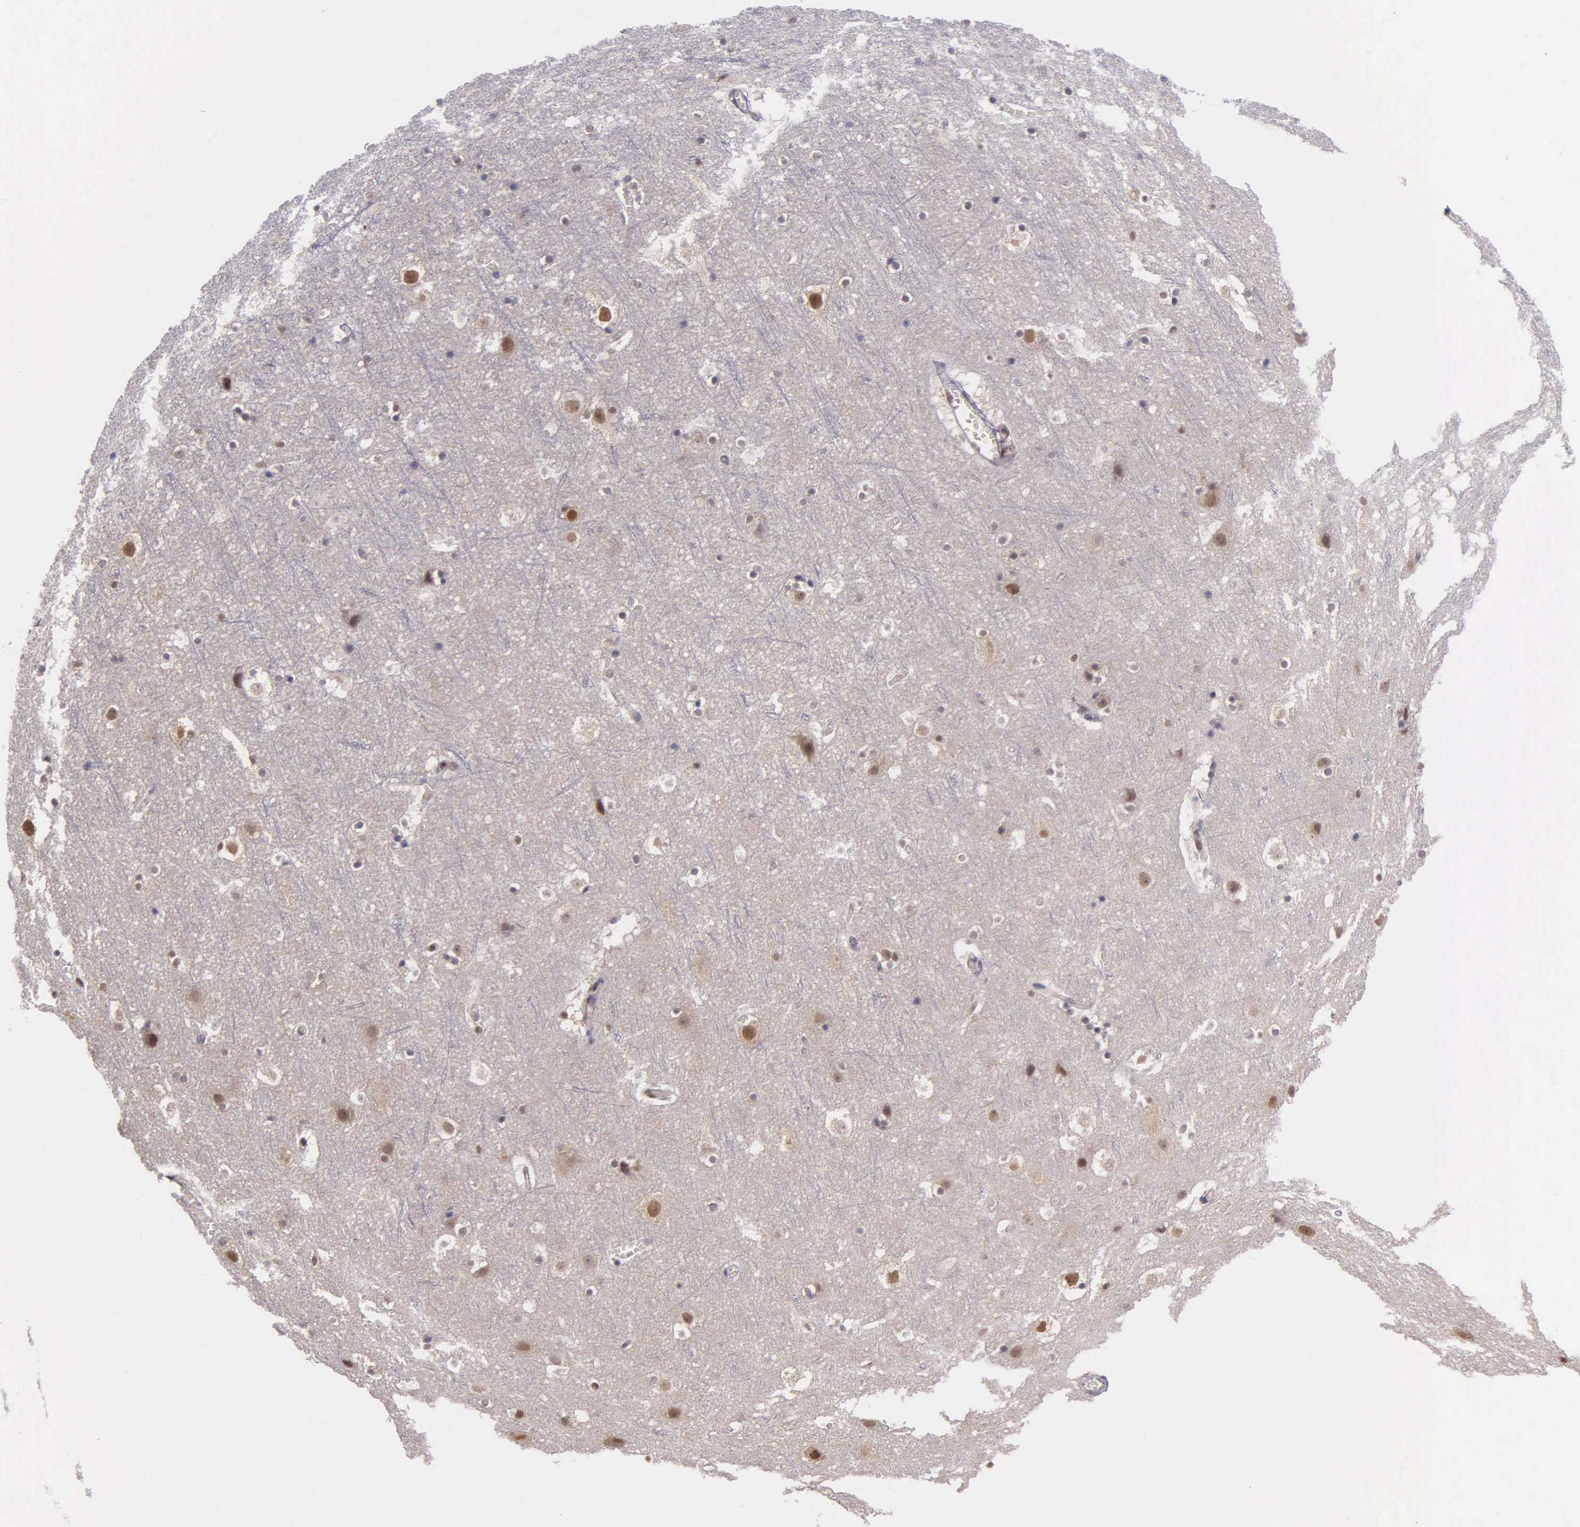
{"staining": {"intensity": "weak", "quantity": ">75%", "location": "nuclear"}, "tissue": "cerebral cortex", "cell_type": "Endothelial cells", "image_type": "normal", "snomed": [{"axis": "morphology", "description": "Normal tissue, NOS"}, {"axis": "topography", "description": "Cerebral cortex"}], "caption": "Protein analysis of normal cerebral cortex displays weak nuclear positivity in about >75% of endothelial cells. (Brightfield microscopy of DAB IHC at high magnification).", "gene": "UBR7", "patient": {"sex": "male", "age": 45}}